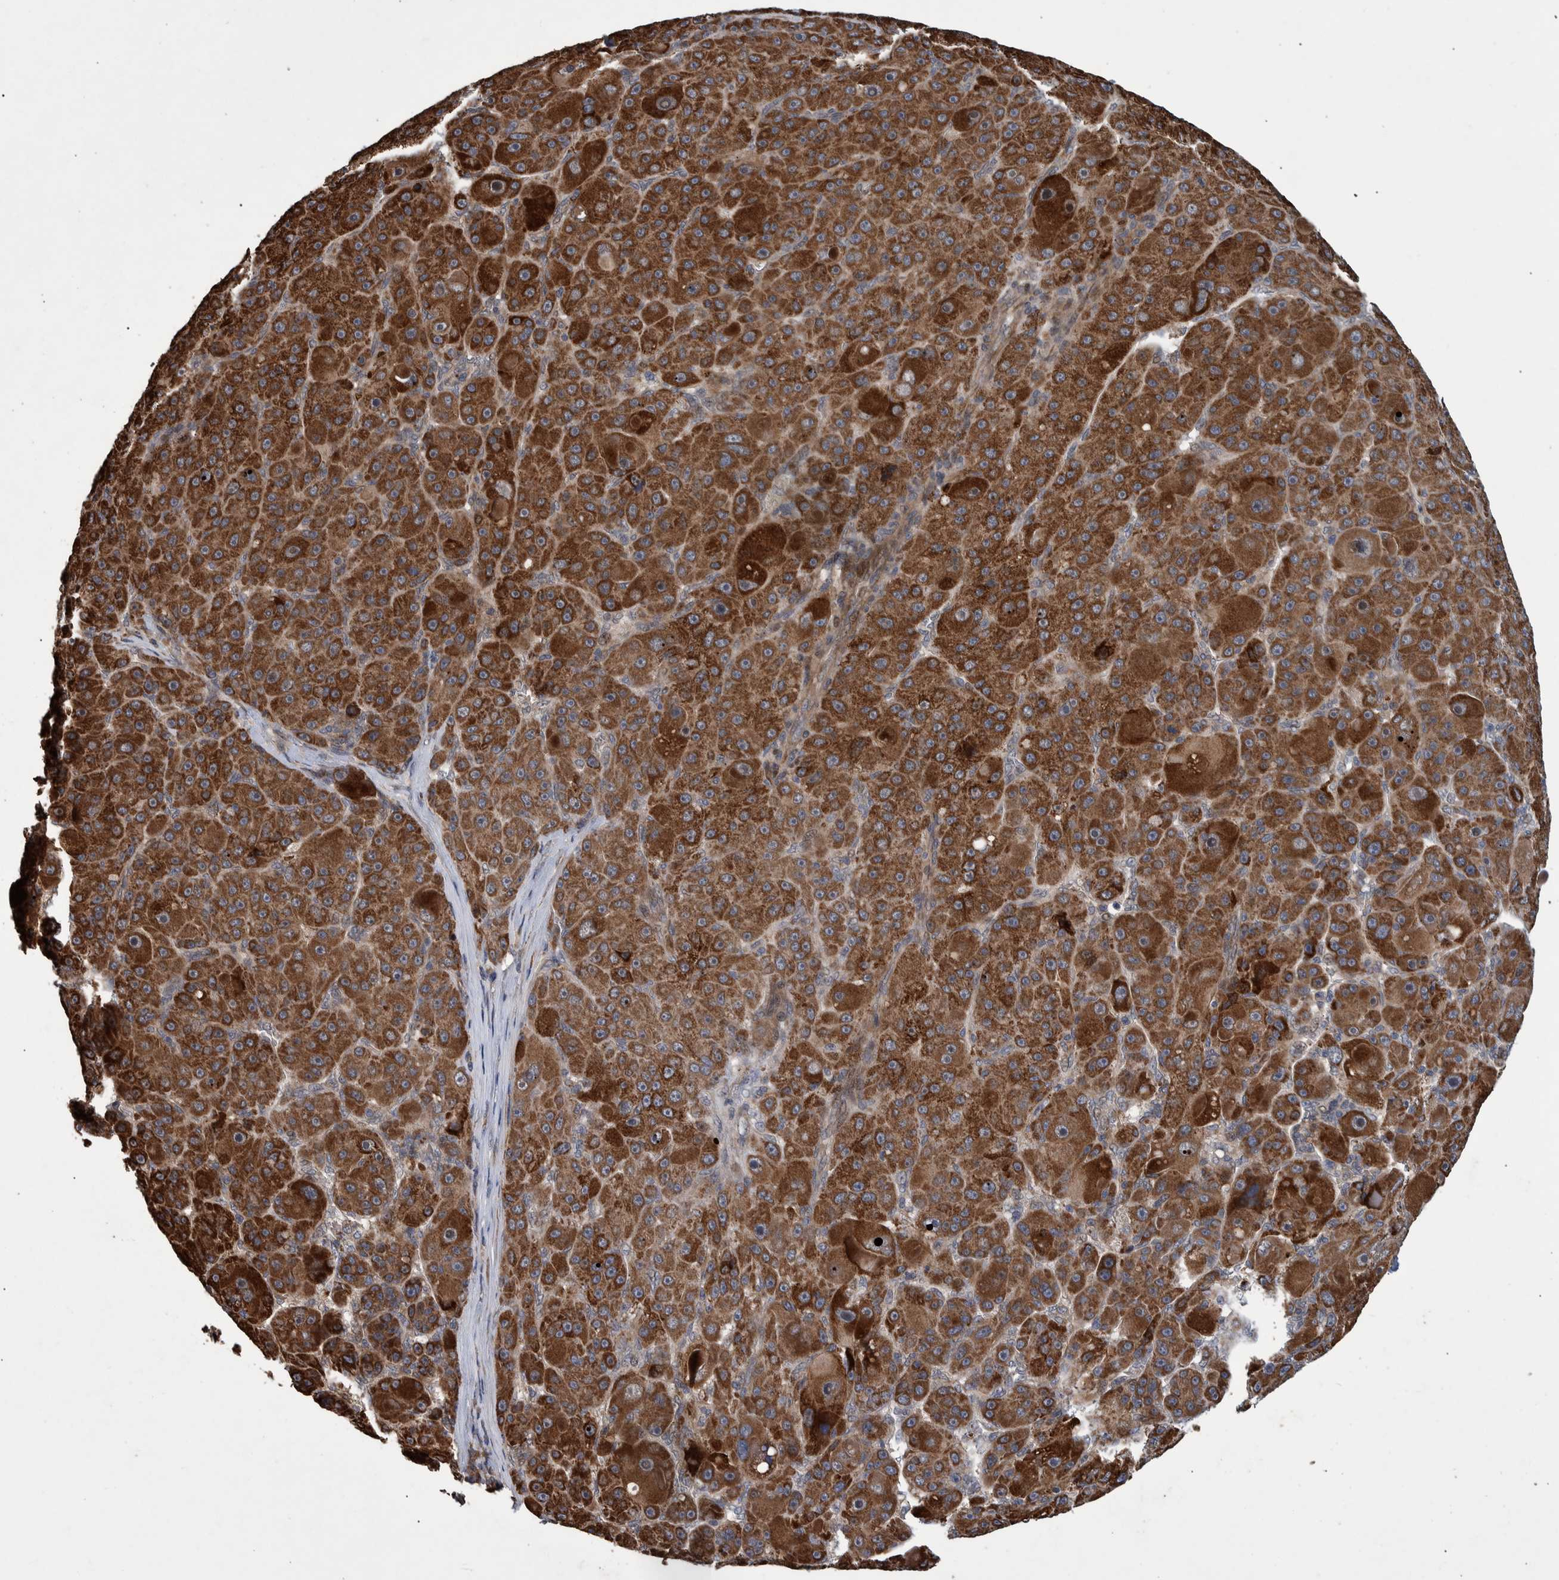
{"staining": {"intensity": "strong", "quantity": "25%-75%", "location": "cytoplasmic/membranous"}, "tissue": "liver cancer", "cell_type": "Tumor cells", "image_type": "cancer", "snomed": [{"axis": "morphology", "description": "Carcinoma, Hepatocellular, NOS"}, {"axis": "topography", "description": "Liver"}], "caption": "Tumor cells exhibit strong cytoplasmic/membranous expression in approximately 25%-75% of cells in hepatocellular carcinoma (liver).", "gene": "B3GNTL1", "patient": {"sex": "male", "age": 76}}